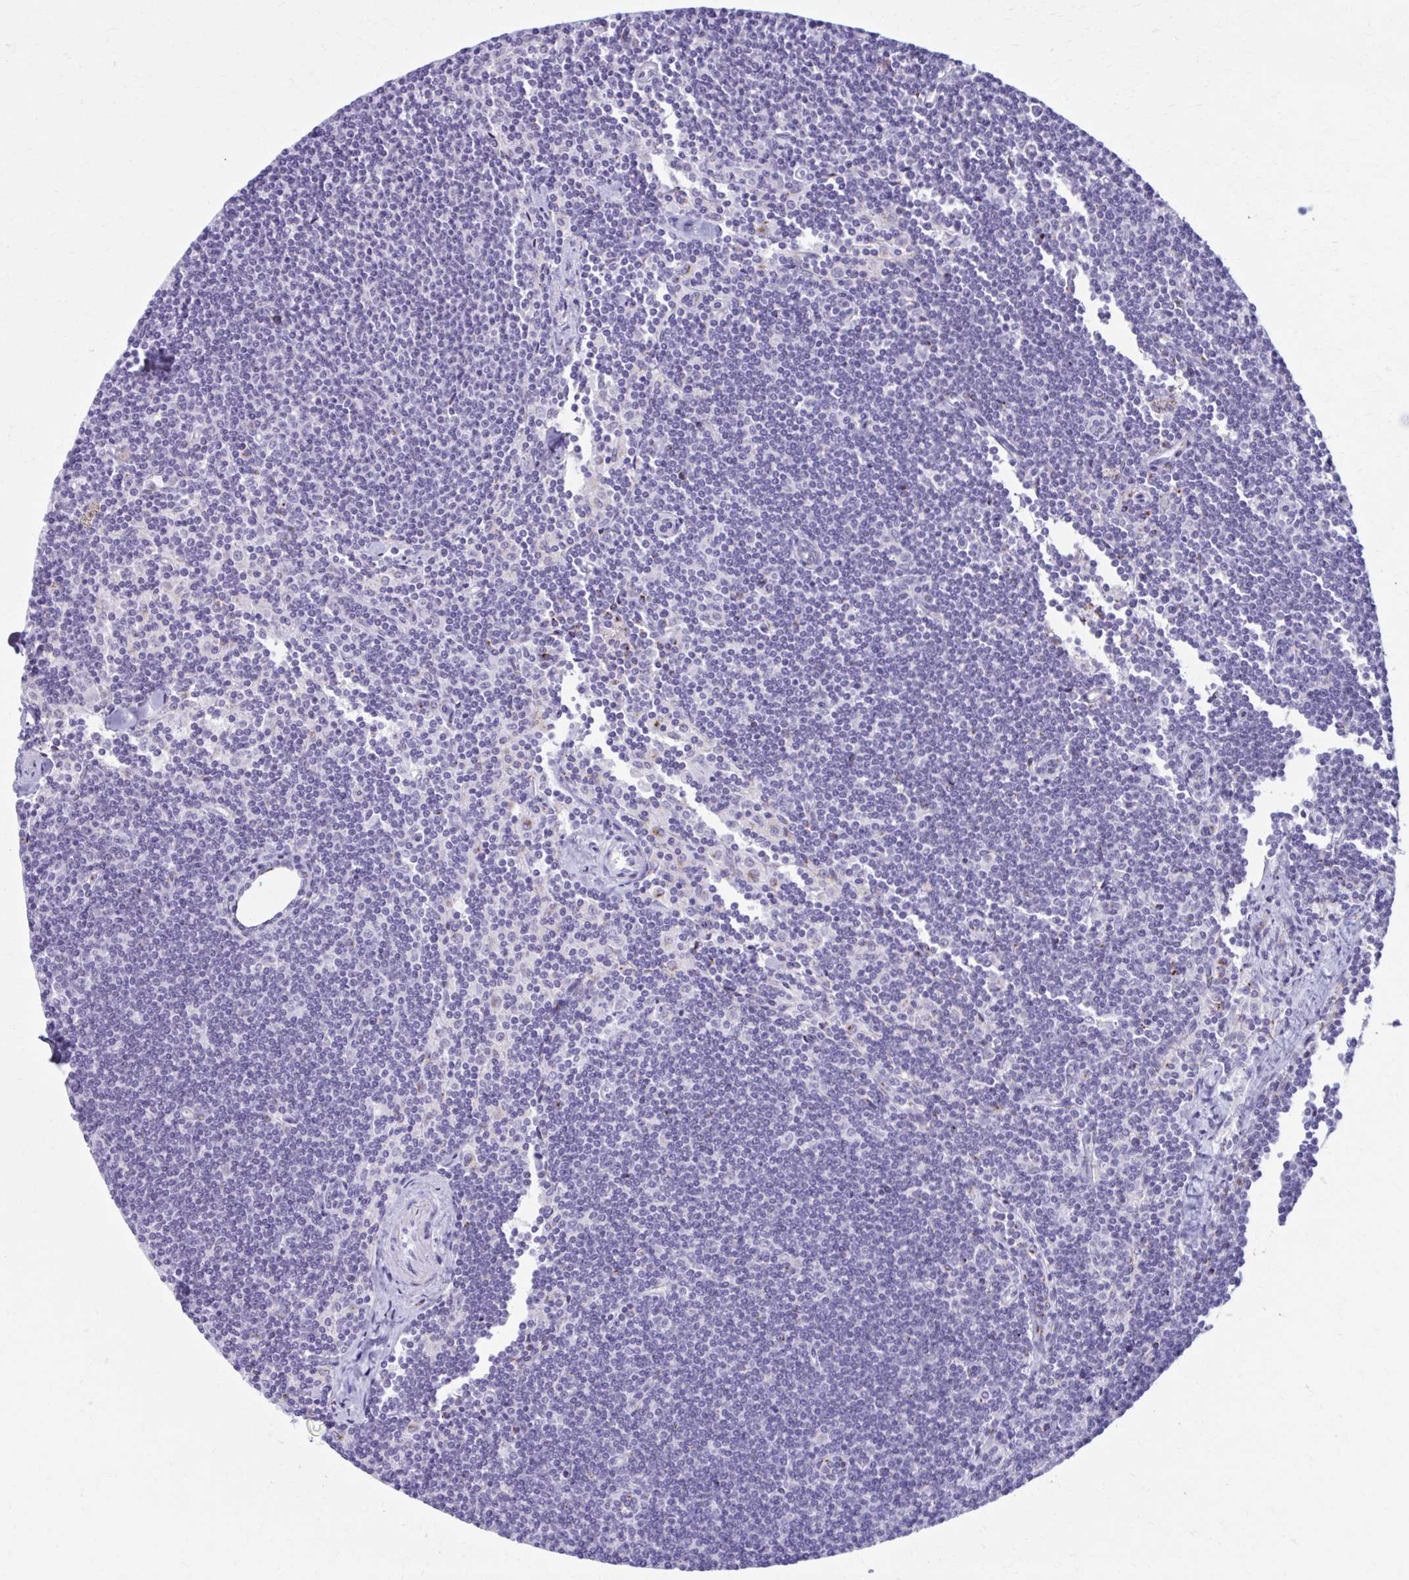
{"staining": {"intensity": "negative", "quantity": "none", "location": "none"}, "tissue": "lymphoma", "cell_type": "Tumor cells", "image_type": "cancer", "snomed": [{"axis": "morphology", "description": "Malignant lymphoma, non-Hodgkin's type, Low grade"}, {"axis": "topography", "description": "Lymph node"}], "caption": "Histopathology image shows no significant protein positivity in tumor cells of lymphoma.", "gene": "ZNF682", "patient": {"sex": "female", "age": 73}}